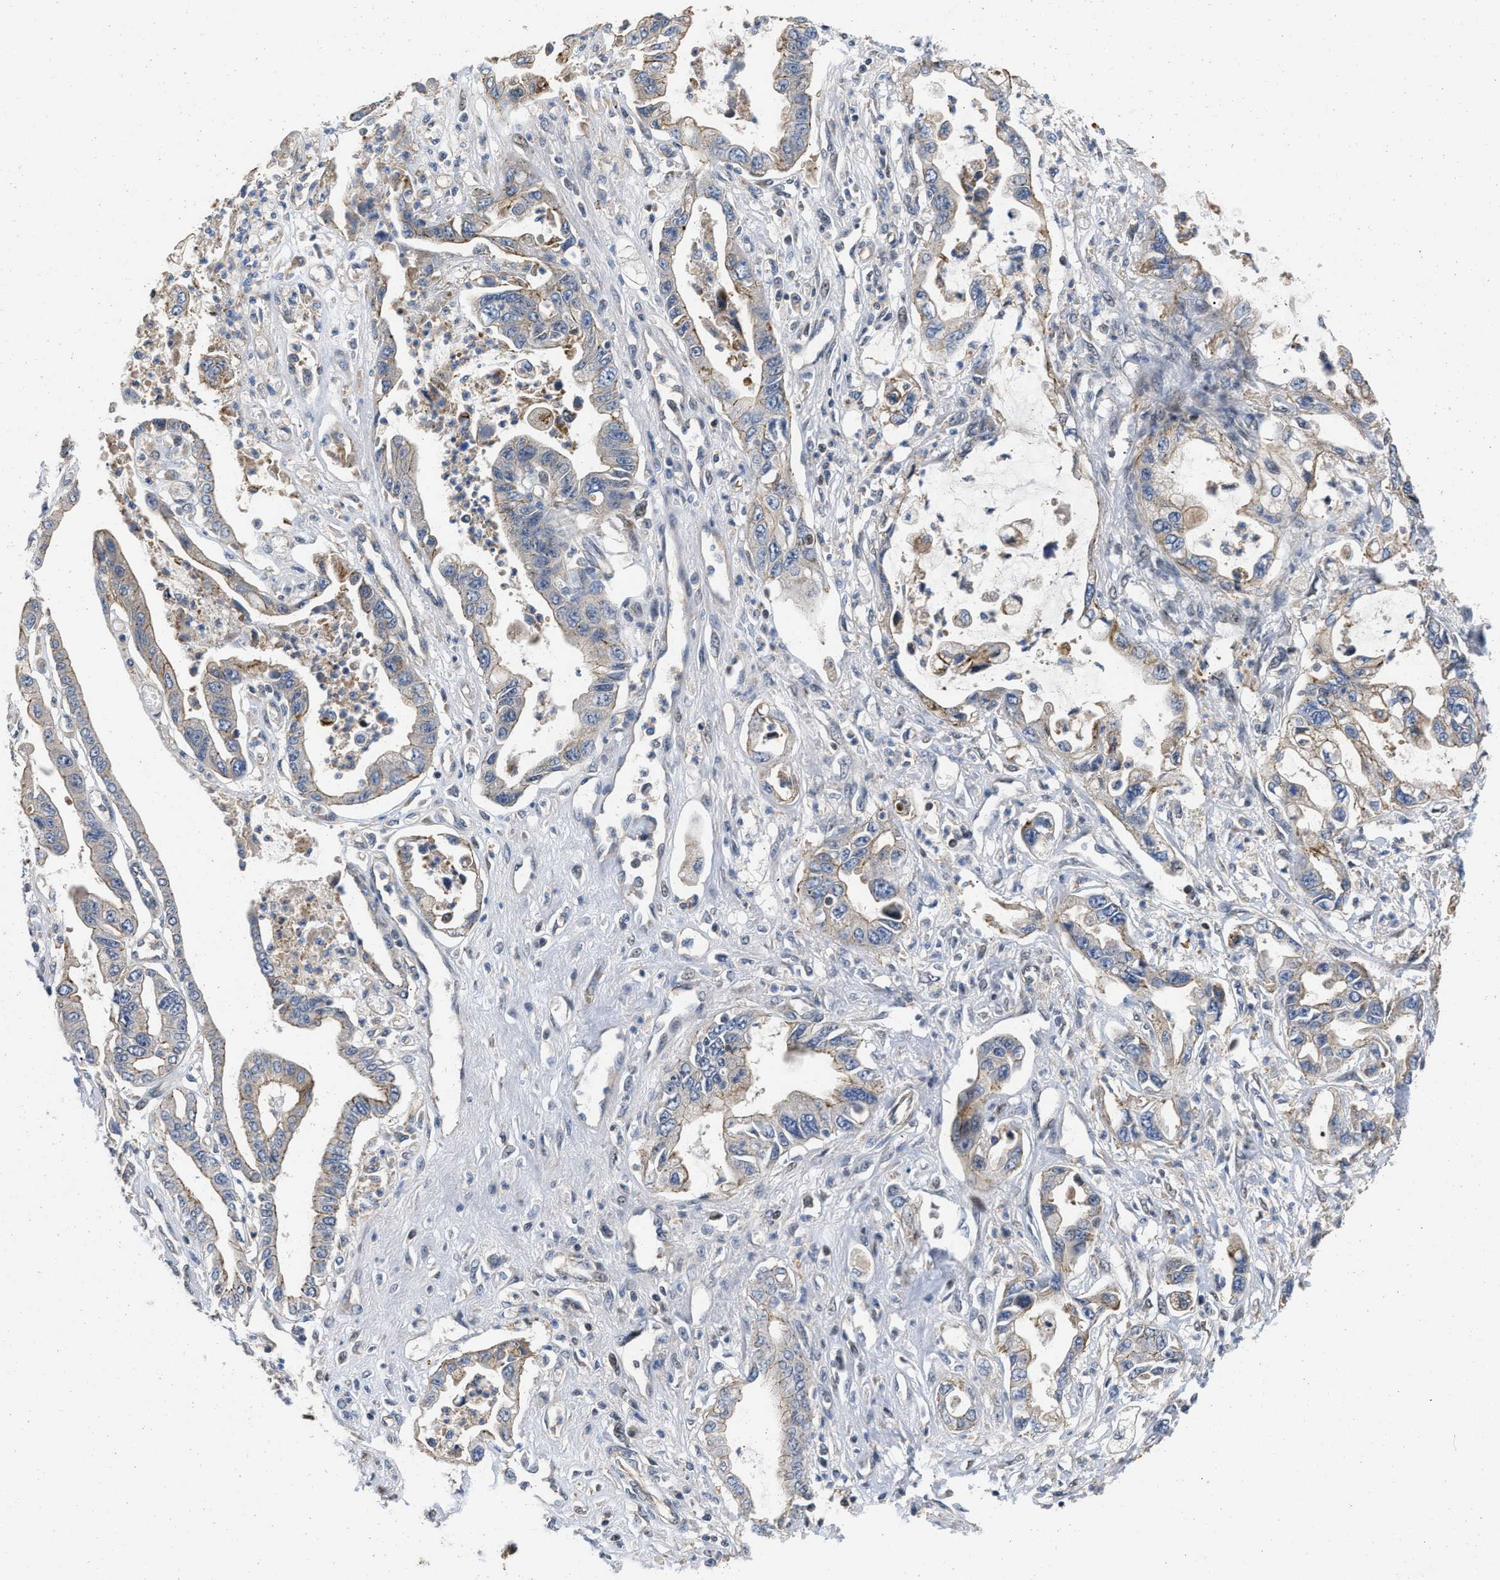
{"staining": {"intensity": "weak", "quantity": "25%-75%", "location": "cytoplasmic/membranous"}, "tissue": "pancreatic cancer", "cell_type": "Tumor cells", "image_type": "cancer", "snomed": [{"axis": "morphology", "description": "Adenocarcinoma, NOS"}, {"axis": "topography", "description": "Pancreas"}], "caption": "This histopathology image displays IHC staining of pancreatic adenocarcinoma, with low weak cytoplasmic/membranous positivity in about 25%-75% of tumor cells.", "gene": "PRDM14", "patient": {"sex": "male", "age": 56}}